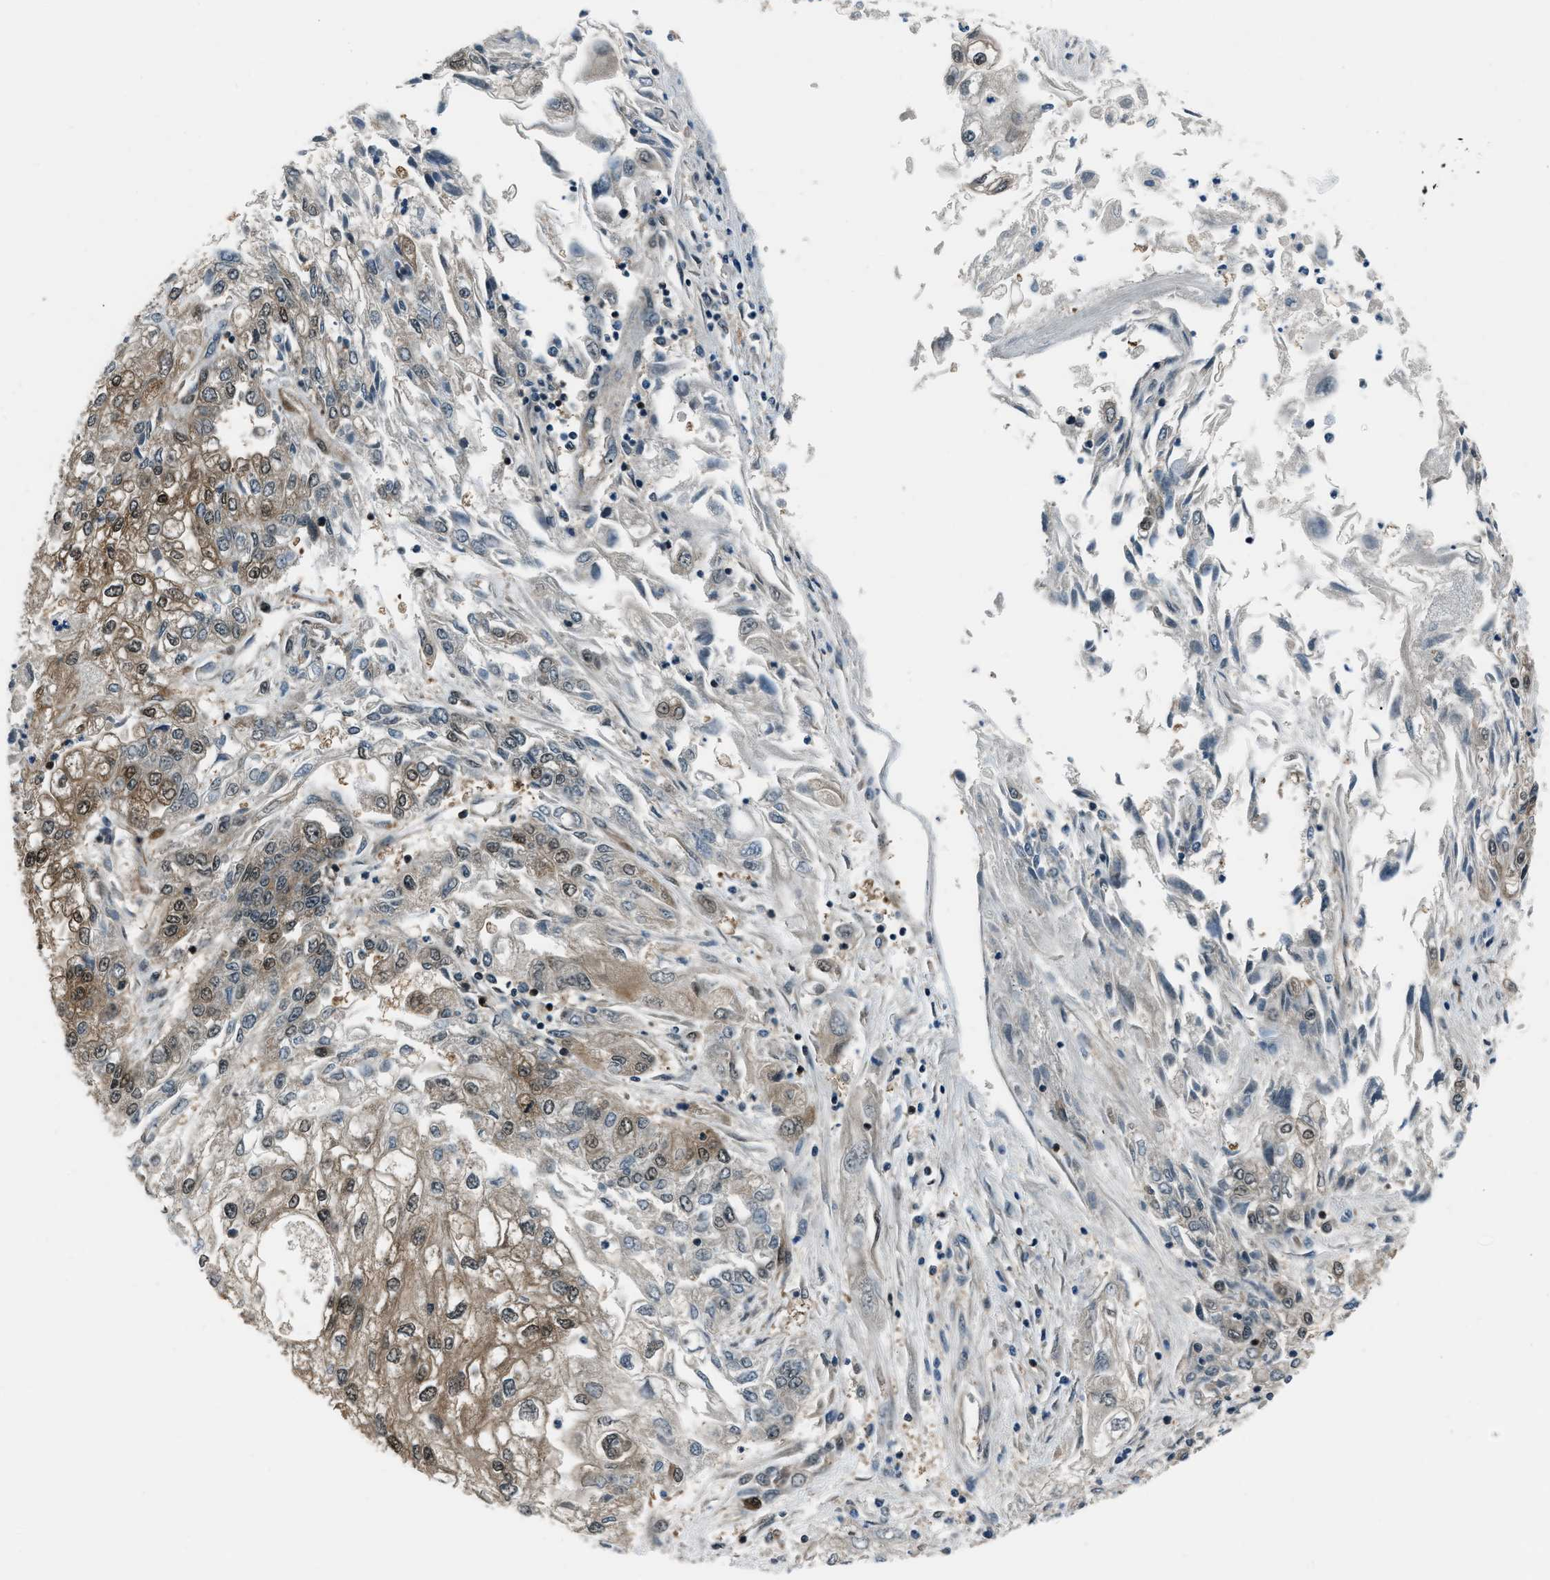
{"staining": {"intensity": "moderate", "quantity": "25%-75%", "location": "cytoplasmic/membranous,nuclear"}, "tissue": "endometrial cancer", "cell_type": "Tumor cells", "image_type": "cancer", "snomed": [{"axis": "morphology", "description": "Adenocarcinoma, NOS"}, {"axis": "topography", "description": "Endometrium"}], "caption": "Immunohistochemistry of human endometrial cancer (adenocarcinoma) shows medium levels of moderate cytoplasmic/membranous and nuclear positivity in about 25%-75% of tumor cells.", "gene": "NUDCD3", "patient": {"sex": "female", "age": 49}}